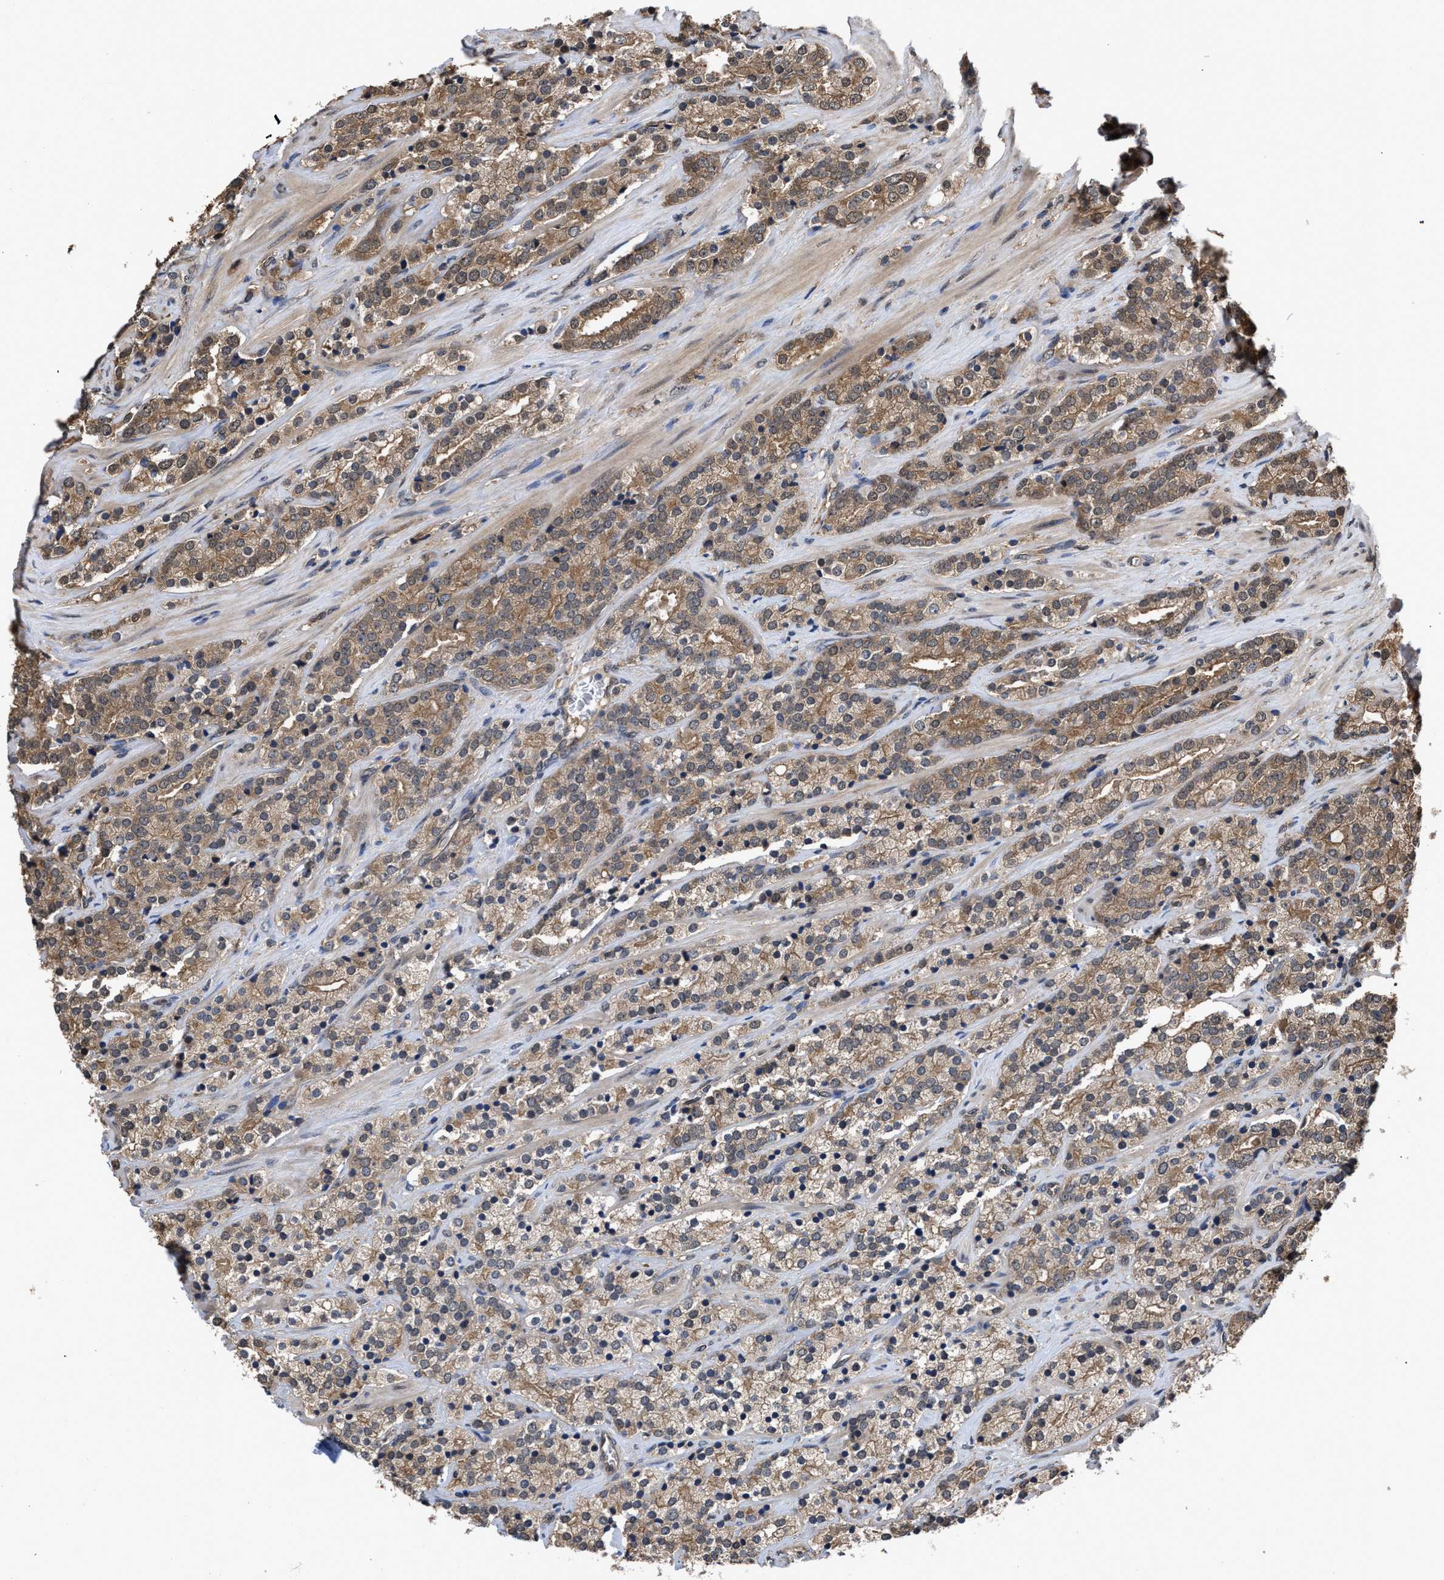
{"staining": {"intensity": "moderate", "quantity": ">75%", "location": "cytoplasmic/membranous"}, "tissue": "prostate cancer", "cell_type": "Tumor cells", "image_type": "cancer", "snomed": [{"axis": "morphology", "description": "Adenocarcinoma, High grade"}, {"axis": "topography", "description": "Prostate"}], "caption": "Immunohistochemistry (IHC) of adenocarcinoma (high-grade) (prostate) exhibits medium levels of moderate cytoplasmic/membranous staining in approximately >75% of tumor cells.", "gene": "SCAI", "patient": {"sex": "male", "age": 71}}